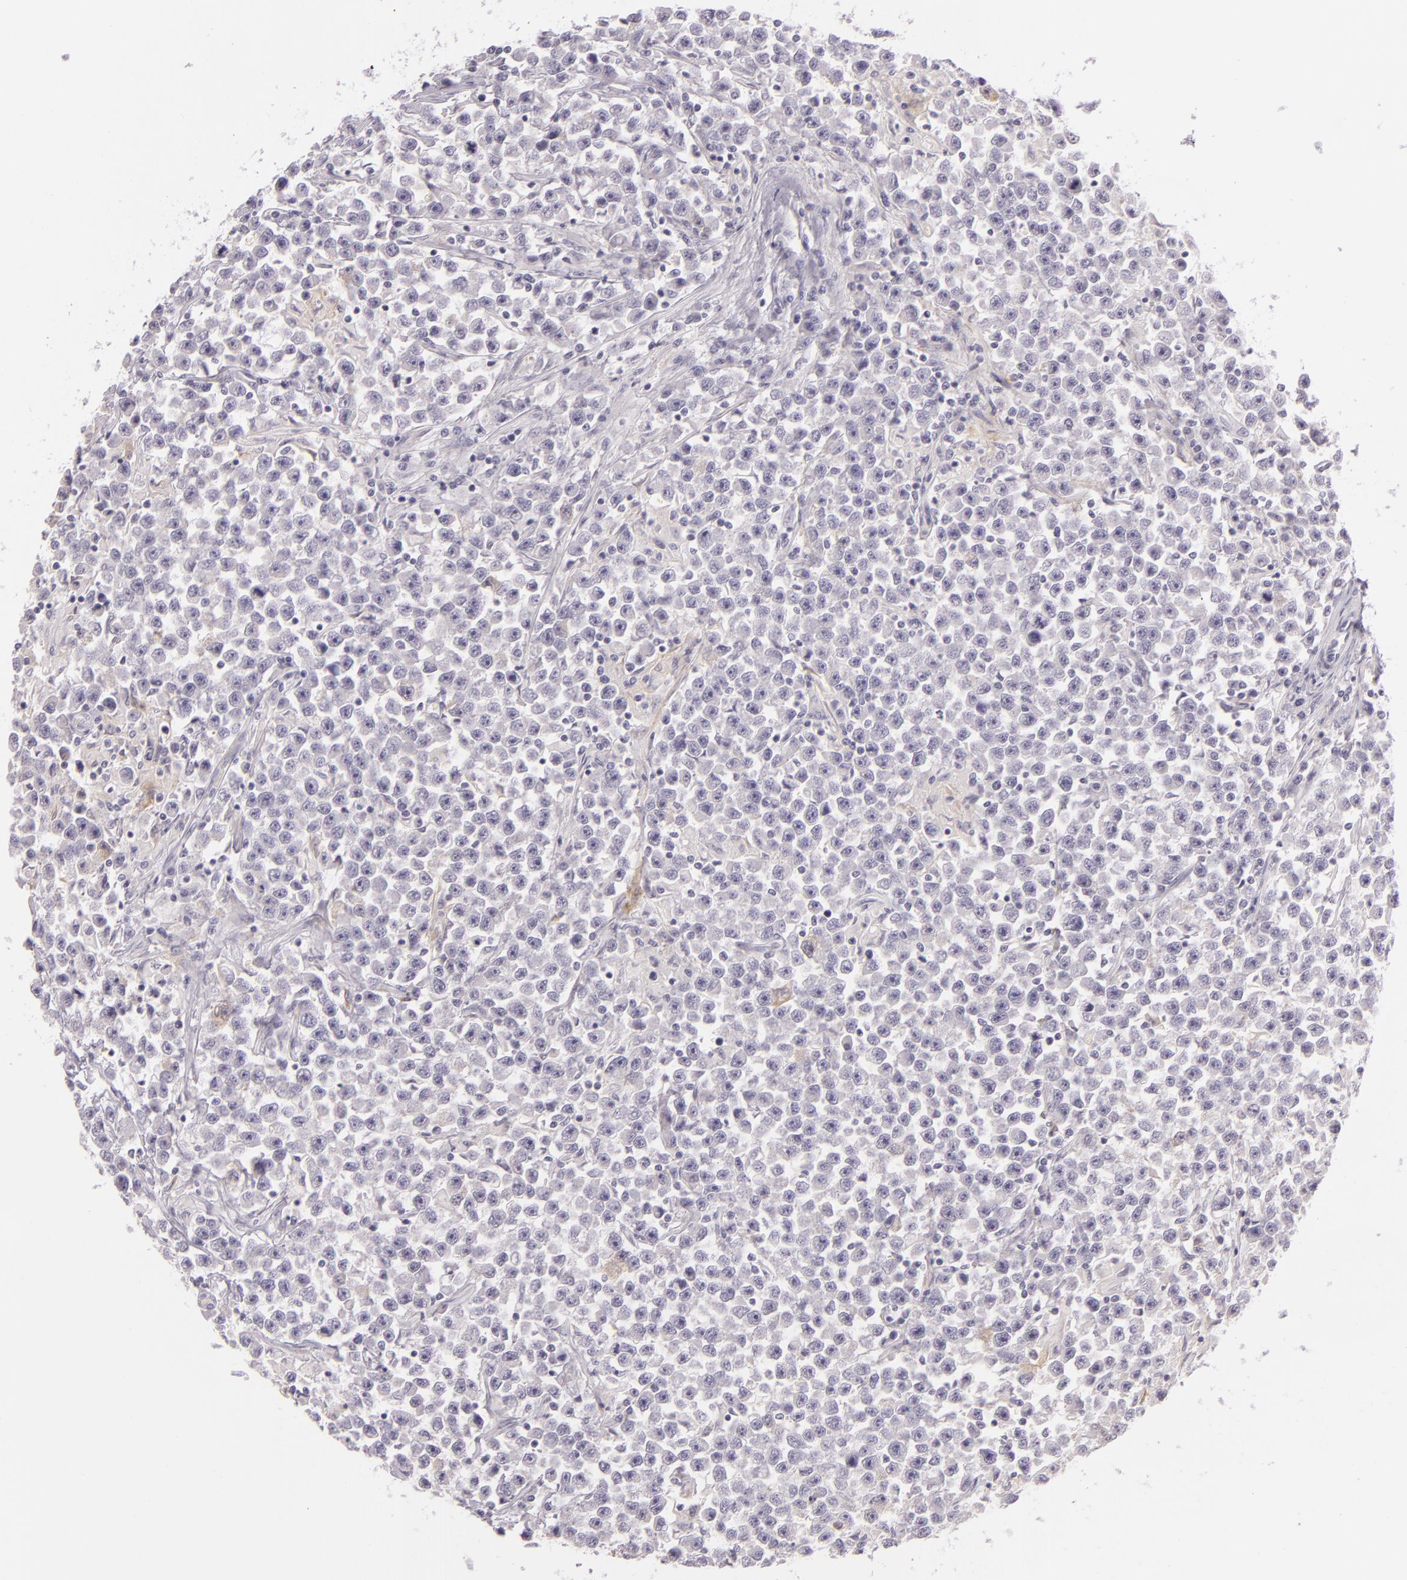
{"staining": {"intensity": "negative", "quantity": "none", "location": "none"}, "tissue": "testis cancer", "cell_type": "Tumor cells", "image_type": "cancer", "snomed": [{"axis": "morphology", "description": "Seminoma, NOS"}, {"axis": "topography", "description": "Testis"}], "caption": "There is no significant positivity in tumor cells of seminoma (testis).", "gene": "CBS", "patient": {"sex": "male", "age": 33}}